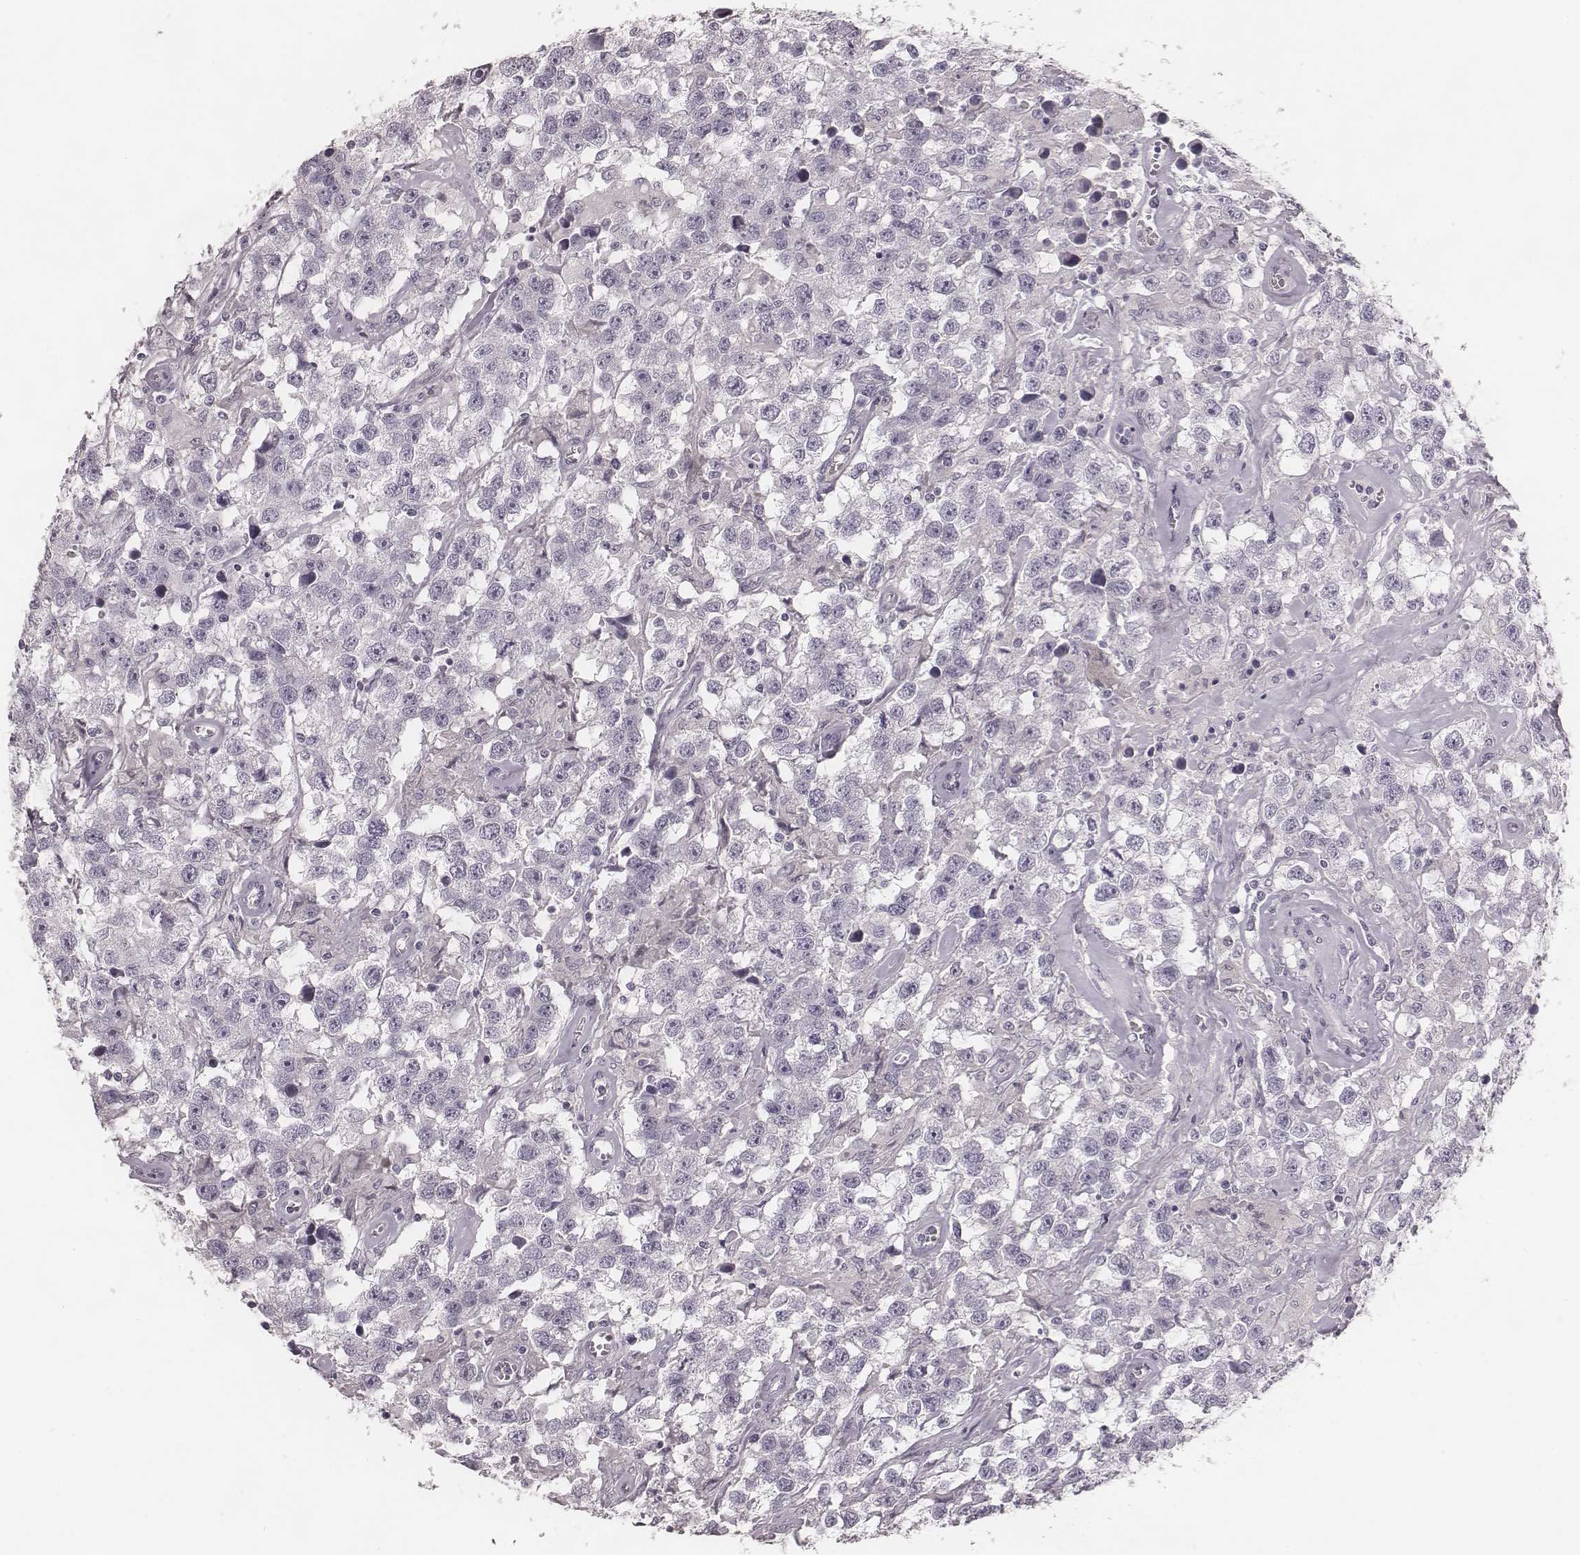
{"staining": {"intensity": "negative", "quantity": "none", "location": "none"}, "tissue": "testis cancer", "cell_type": "Tumor cells", "image_type": "cancer", "snomed": [{"axis": "morphology", "description": "Seminoma, NOS"}, {"axis": "topography", "description": "Testis"}], "caption": "Histopathology image shows no protein staining in tumor cells of testis cancer (seminoma) tissue.", "gene": "SPA17", "patient": {"sex": "male", "age": 43}}